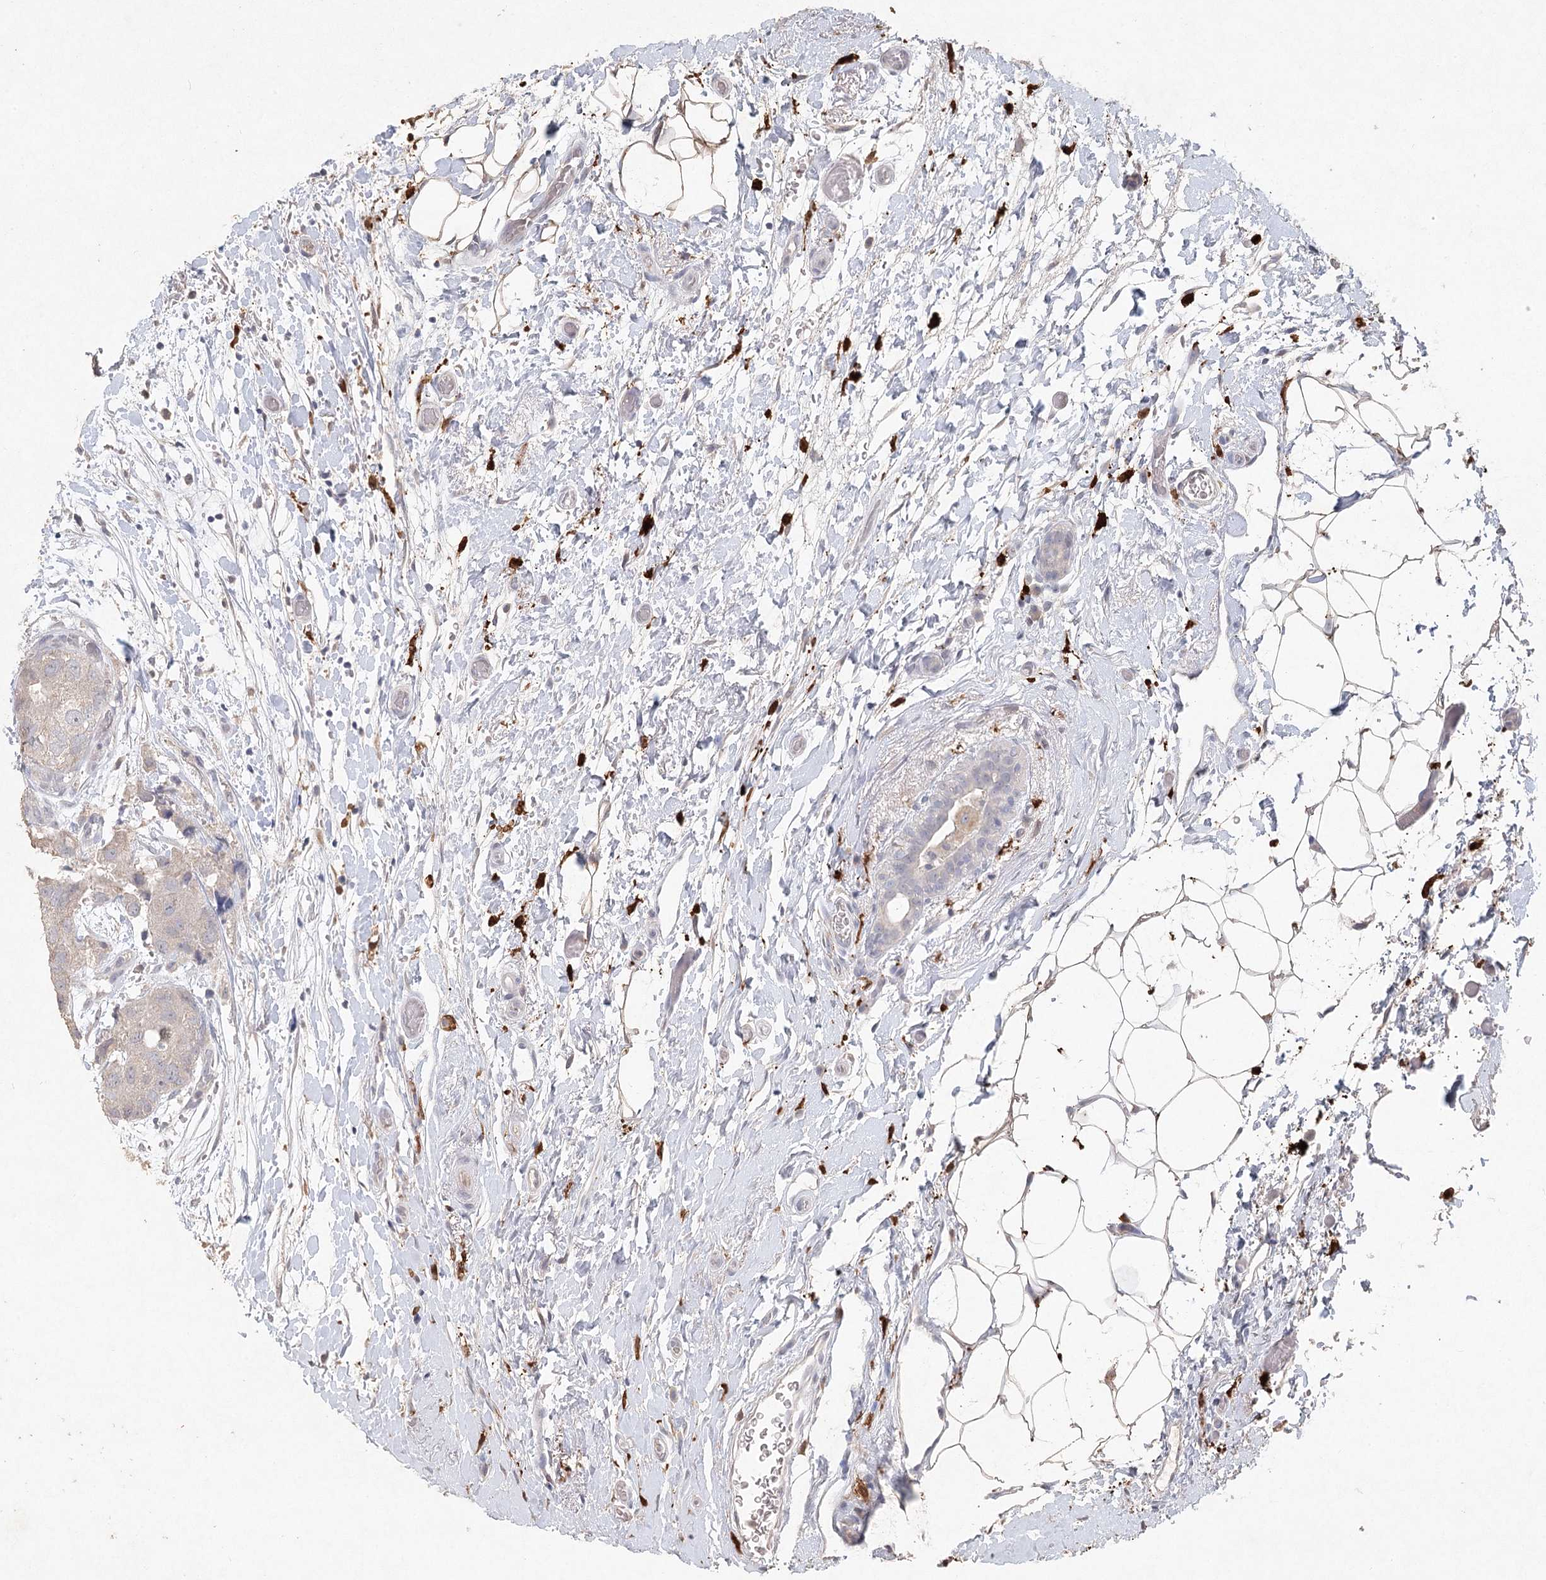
{"staining": {"intensity": "negative", "quantity": "none", "location": "none"}, "tissue": "breast cancer", "cell_type": "Tumor cells", "image_type": "cancer", "snomed": [{"axis": "morphology", "description": "Duct carcinoma"}, {"axis": "topography", "description": "Breast"}], "caption": "This is an immunohistochemistry (IHC) image of human breast infiltrating ductal carcinoma. There is no staining in tumor cells.", "gene": "ARSI", "patient": {"sex": "female", "age": 62}}